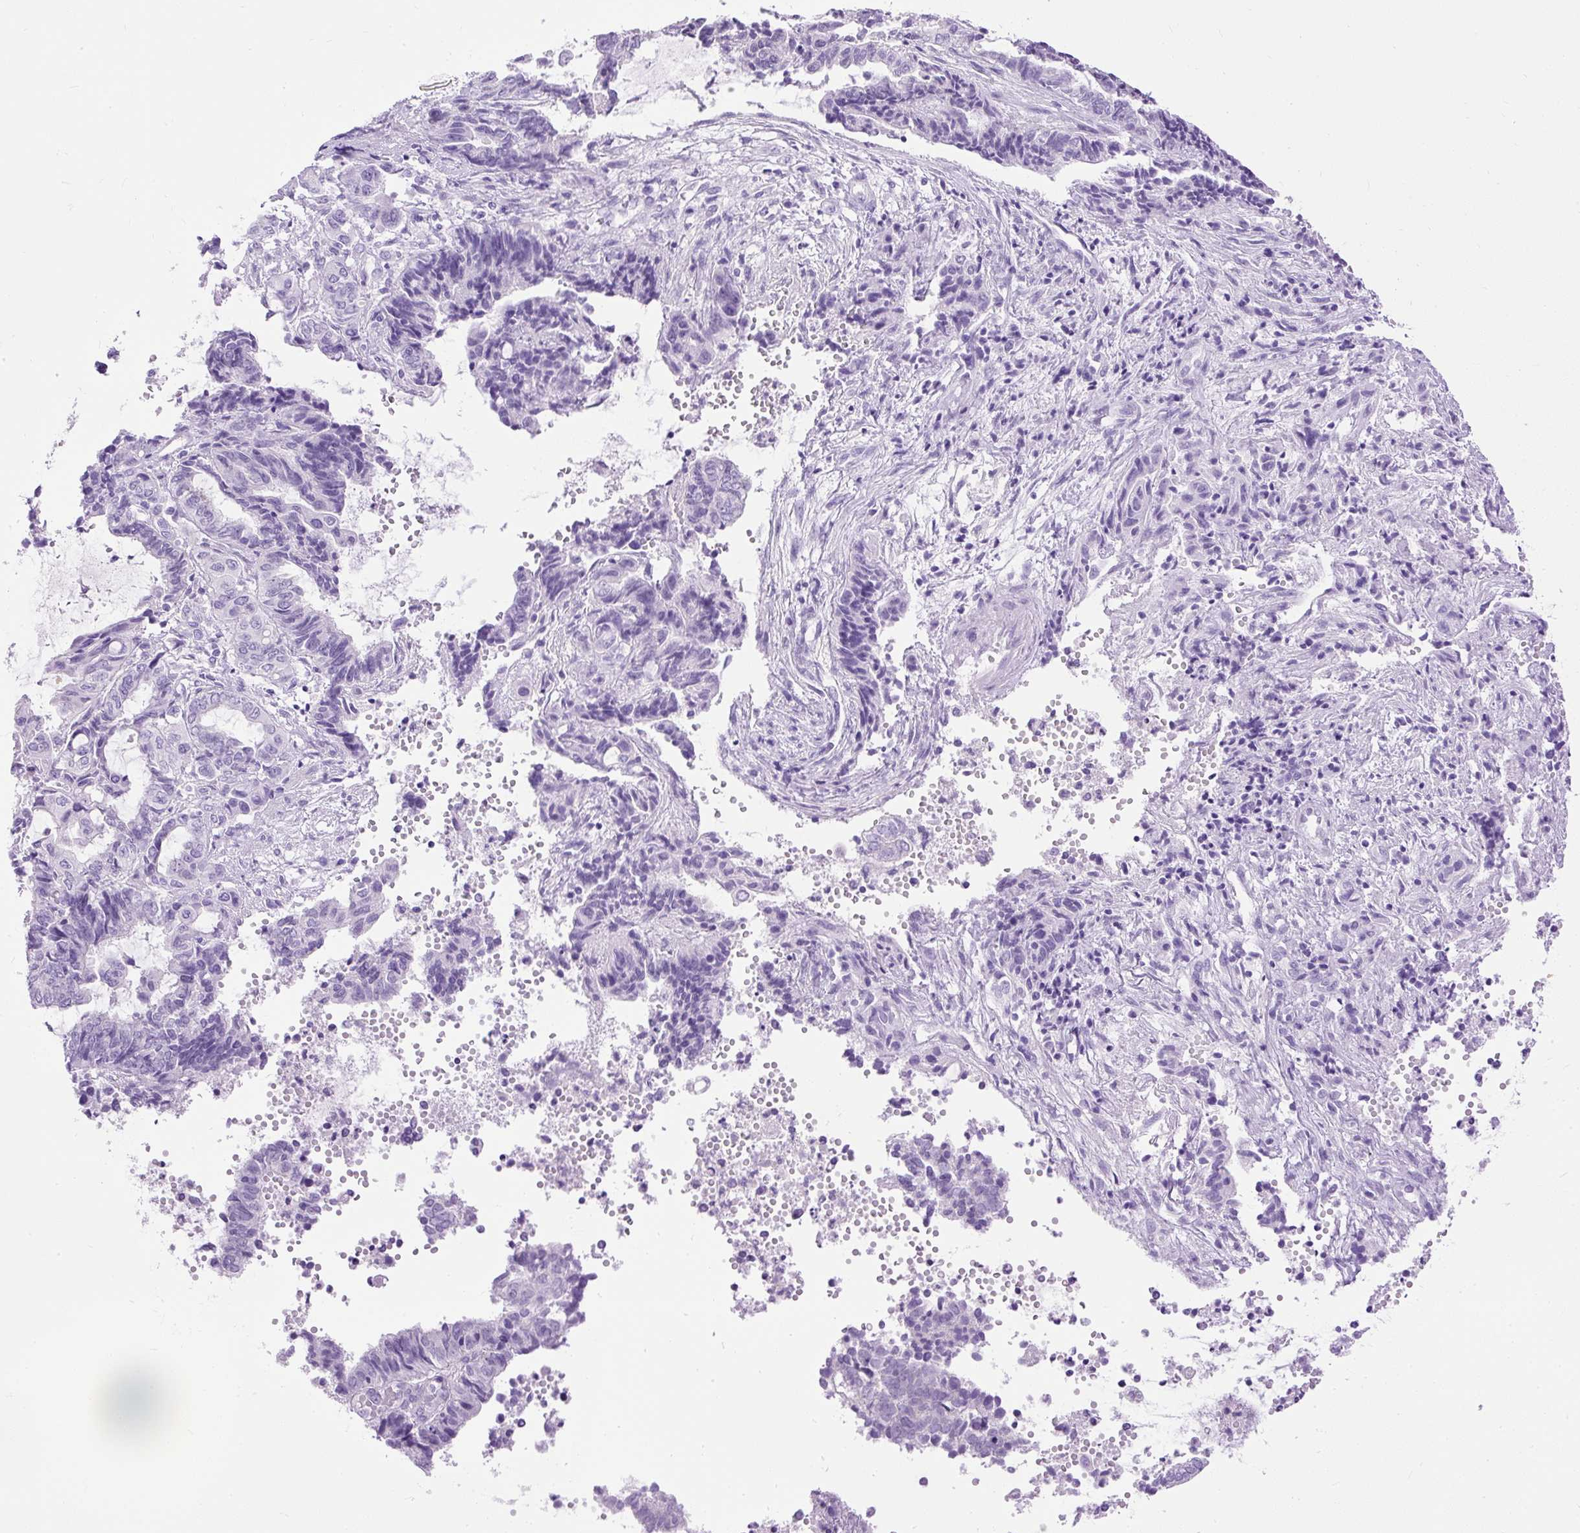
{"staining": {"intensity": "negative", "quantity": "none", "location": "none"}, "tissue": "endometrial cancer", "cell_type": "Tumor cells", "image_type": "cancer", "snomed": [{"axis": "morphology", "description": "Adenocarcinoma, NOS"}, {"axis": "topography", "description": "Uterus"}, {"axis": "topography", "description": "Endometrium"}], "caption": "High power microscopy micrograph of an immunohistochemistry (IHC) image of adenocarcinoma (endometrial), revealing no significant staining in tumor cells.", "gene": "HEY1", "patient": {"sex": "female", "age": 70}}